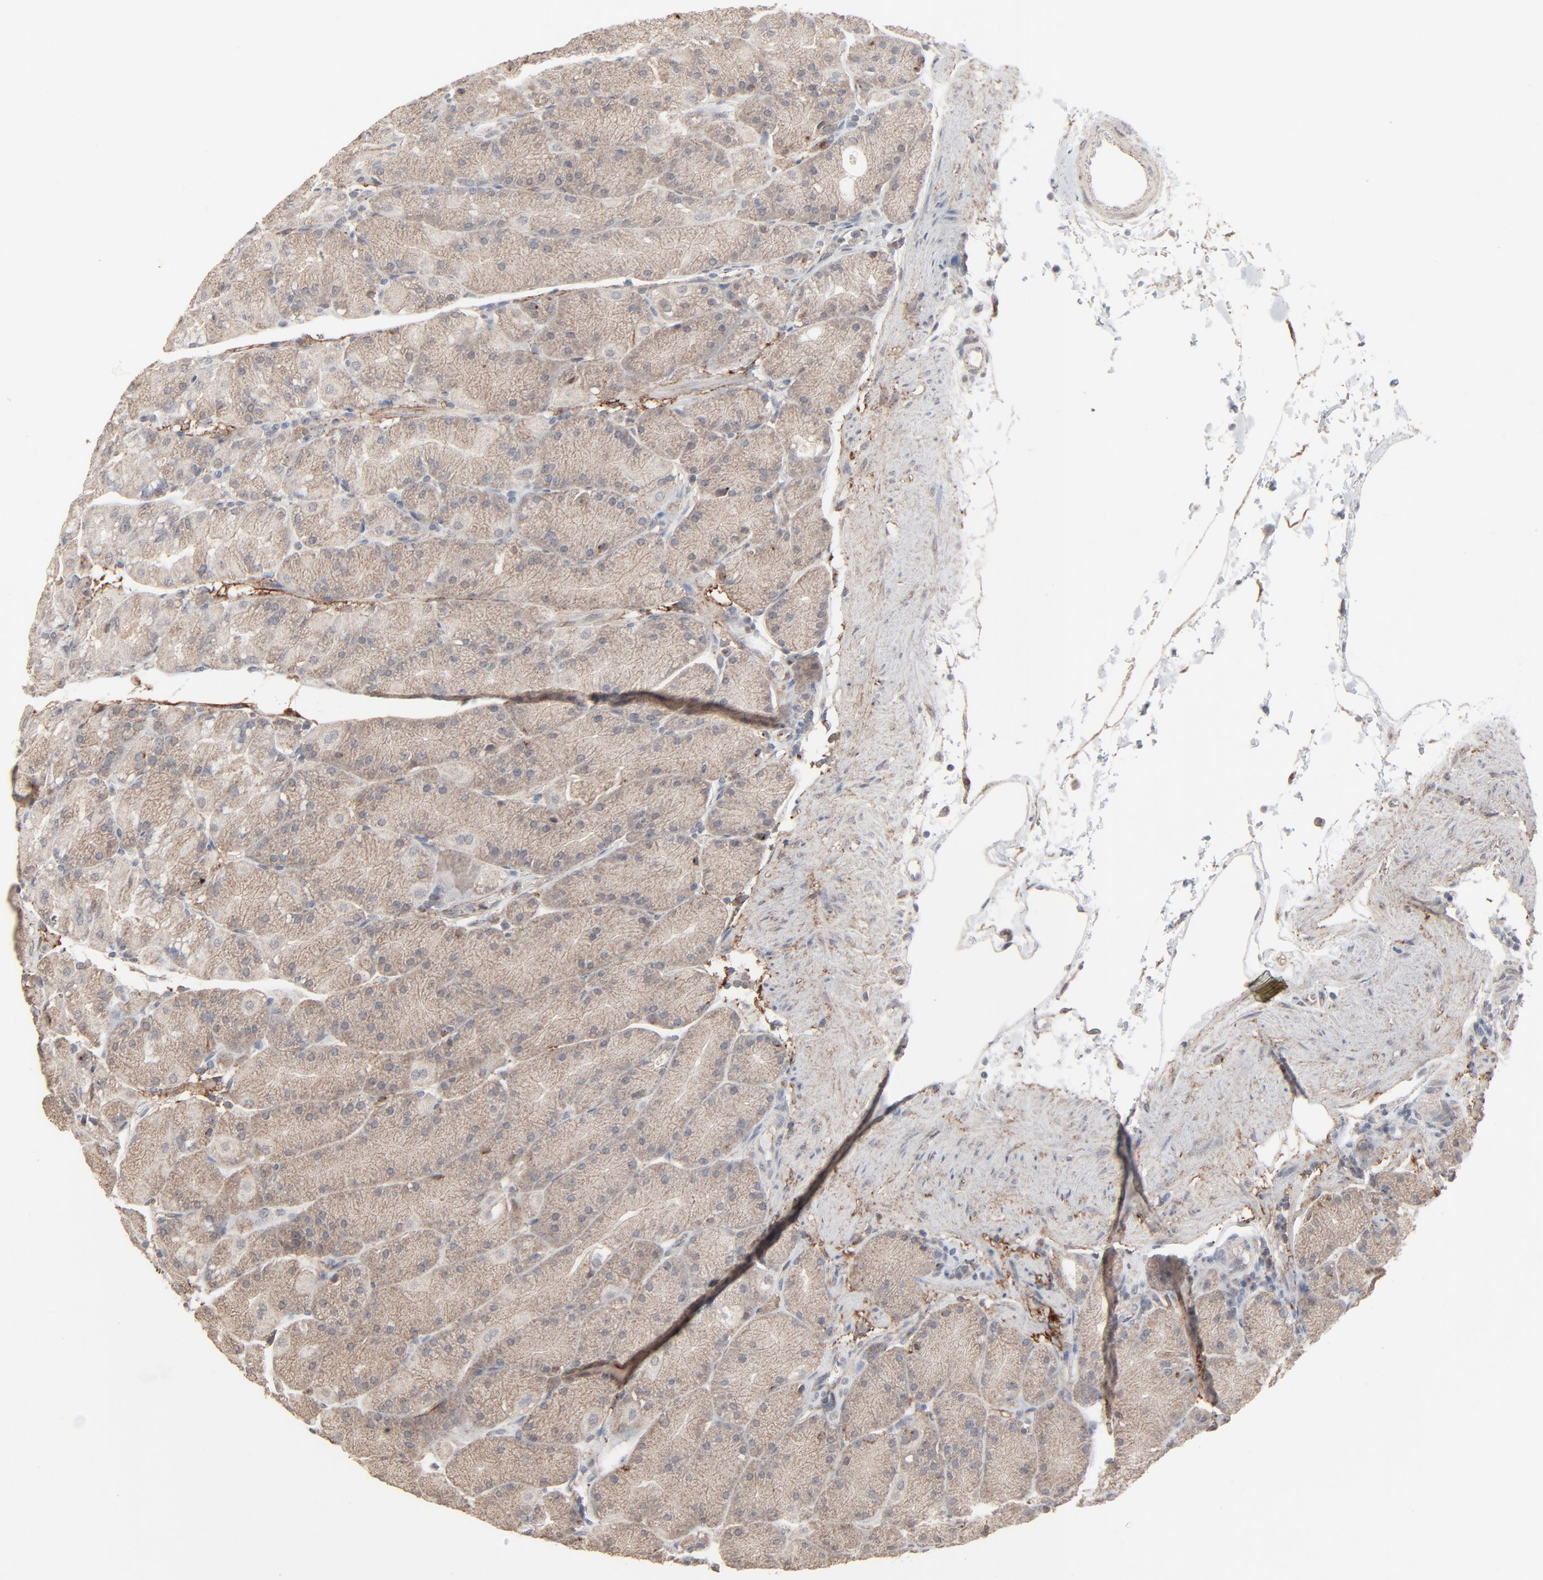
{"staining": {"intensity": "weak", "quantity": ">75%", "location": "cytoplasmic/membranous"}, "tissue": "stomach", "cell_type": "Glandular cells", "image_type": "normal", "snomed": [{"axis": "morphology", "description": "Normal tissue, NOS"}, {"axis": "topography", "description": "Stomach, upper"}, {"axis": "topography", "description": "Stomach"}], "caption": "A micrograph showing weak cytoplasmic/membranous staining in approximately >75% of glandular cells in unremarkable stomach, as visualized by brown immunohistochemical staining.", "gene": "JAM3", "patient": {"sex": "male", "age": 76}}